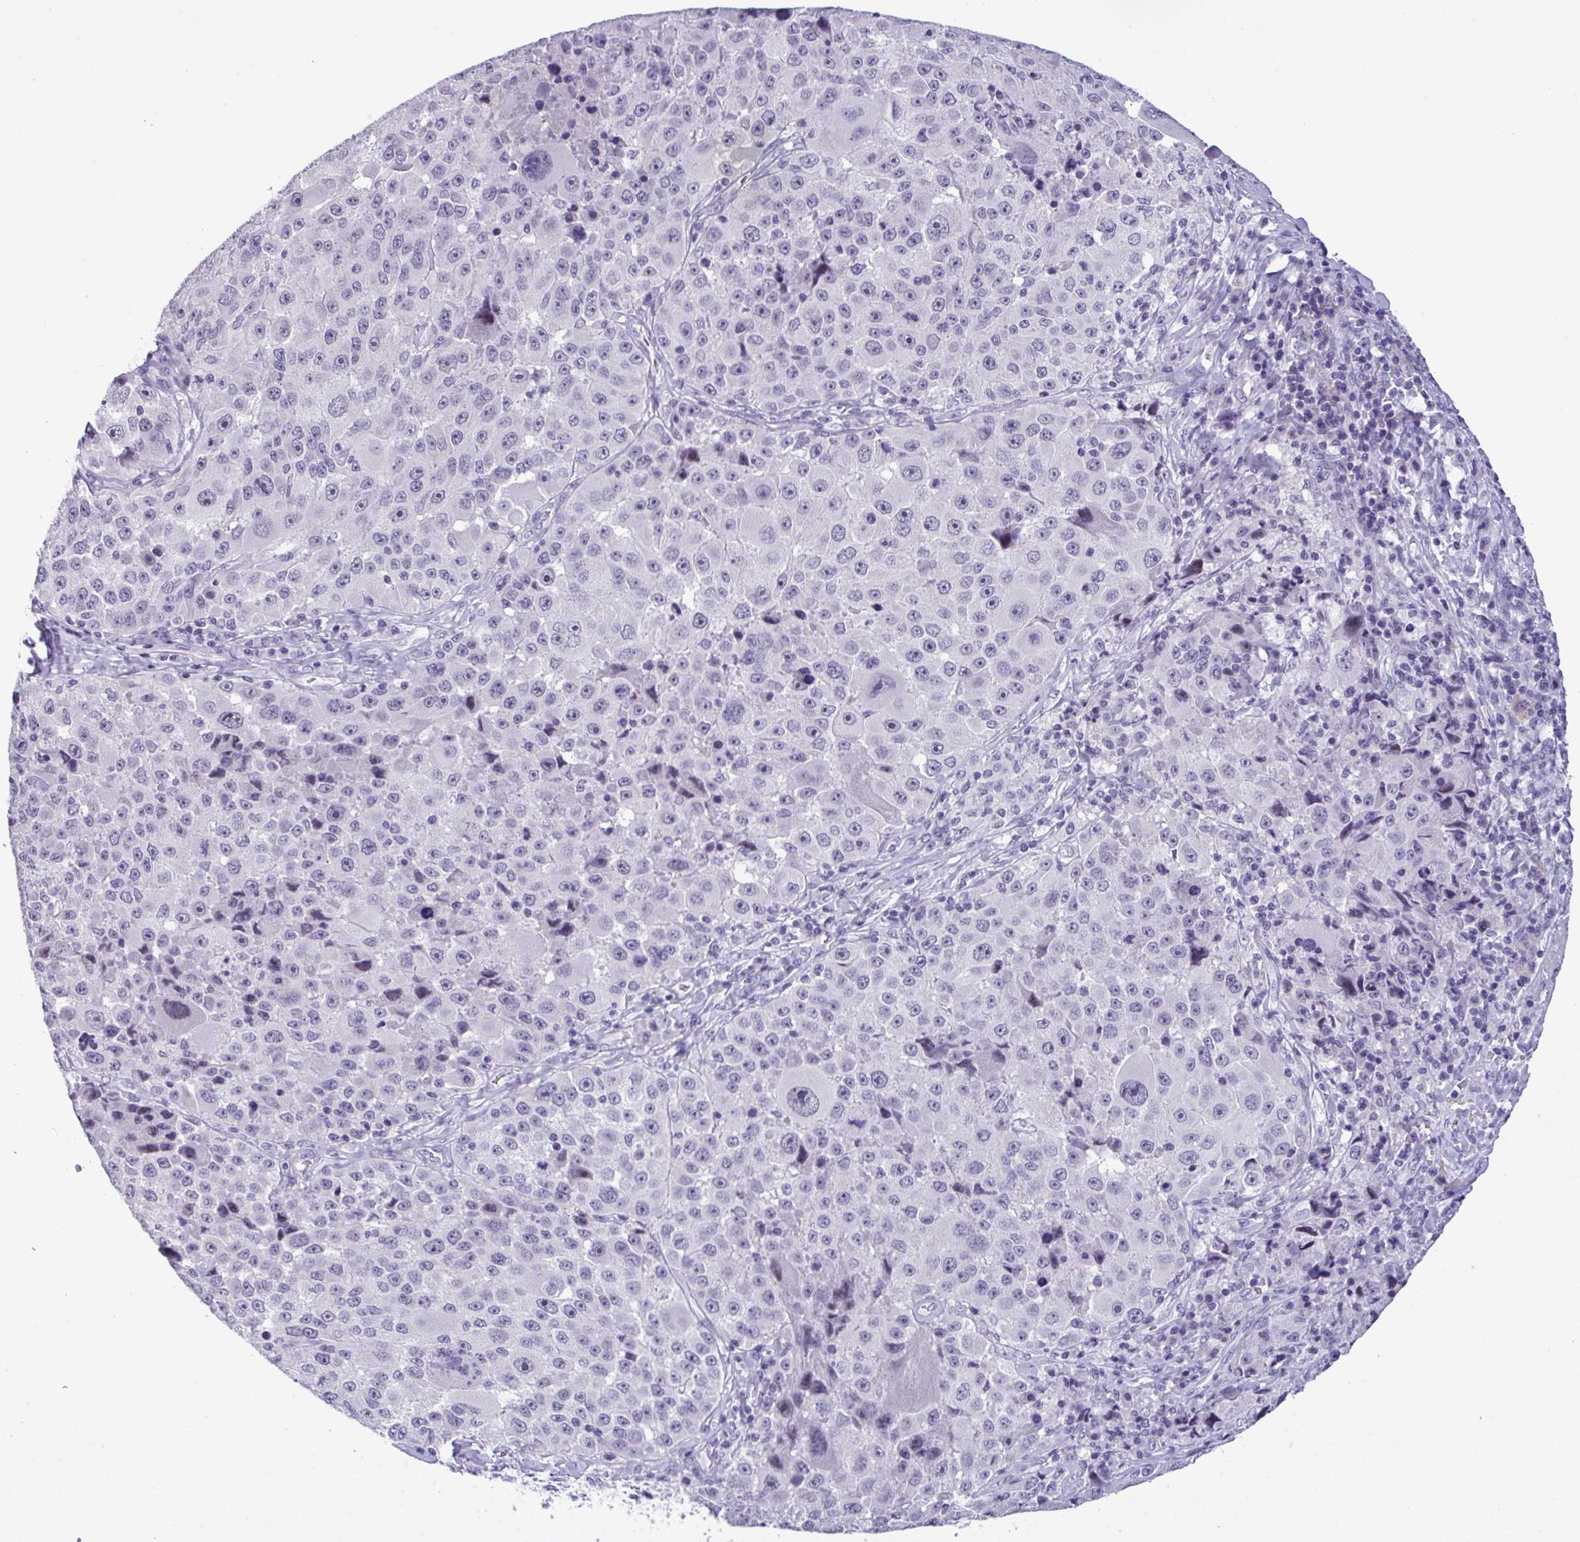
{"staining": {"intensity": "negative", "quantity": "none", "location": "none"}, "tissue": "melanoma", "cell_type": "Tumor cells", "image_type": "cancer", "snomed": [{"axis": "morphology", "description": "Malignant melanoma, Metastatic site"}, {"axis": "topography", "description": "Lymph node"}], "caption": "This is an immunohistochemistry micrograph of human malignant melanoma (metastatic site). There is no expression in tumor cells.", "gene": "YBX2", "patient": {"sex": "male", "age": 62}}